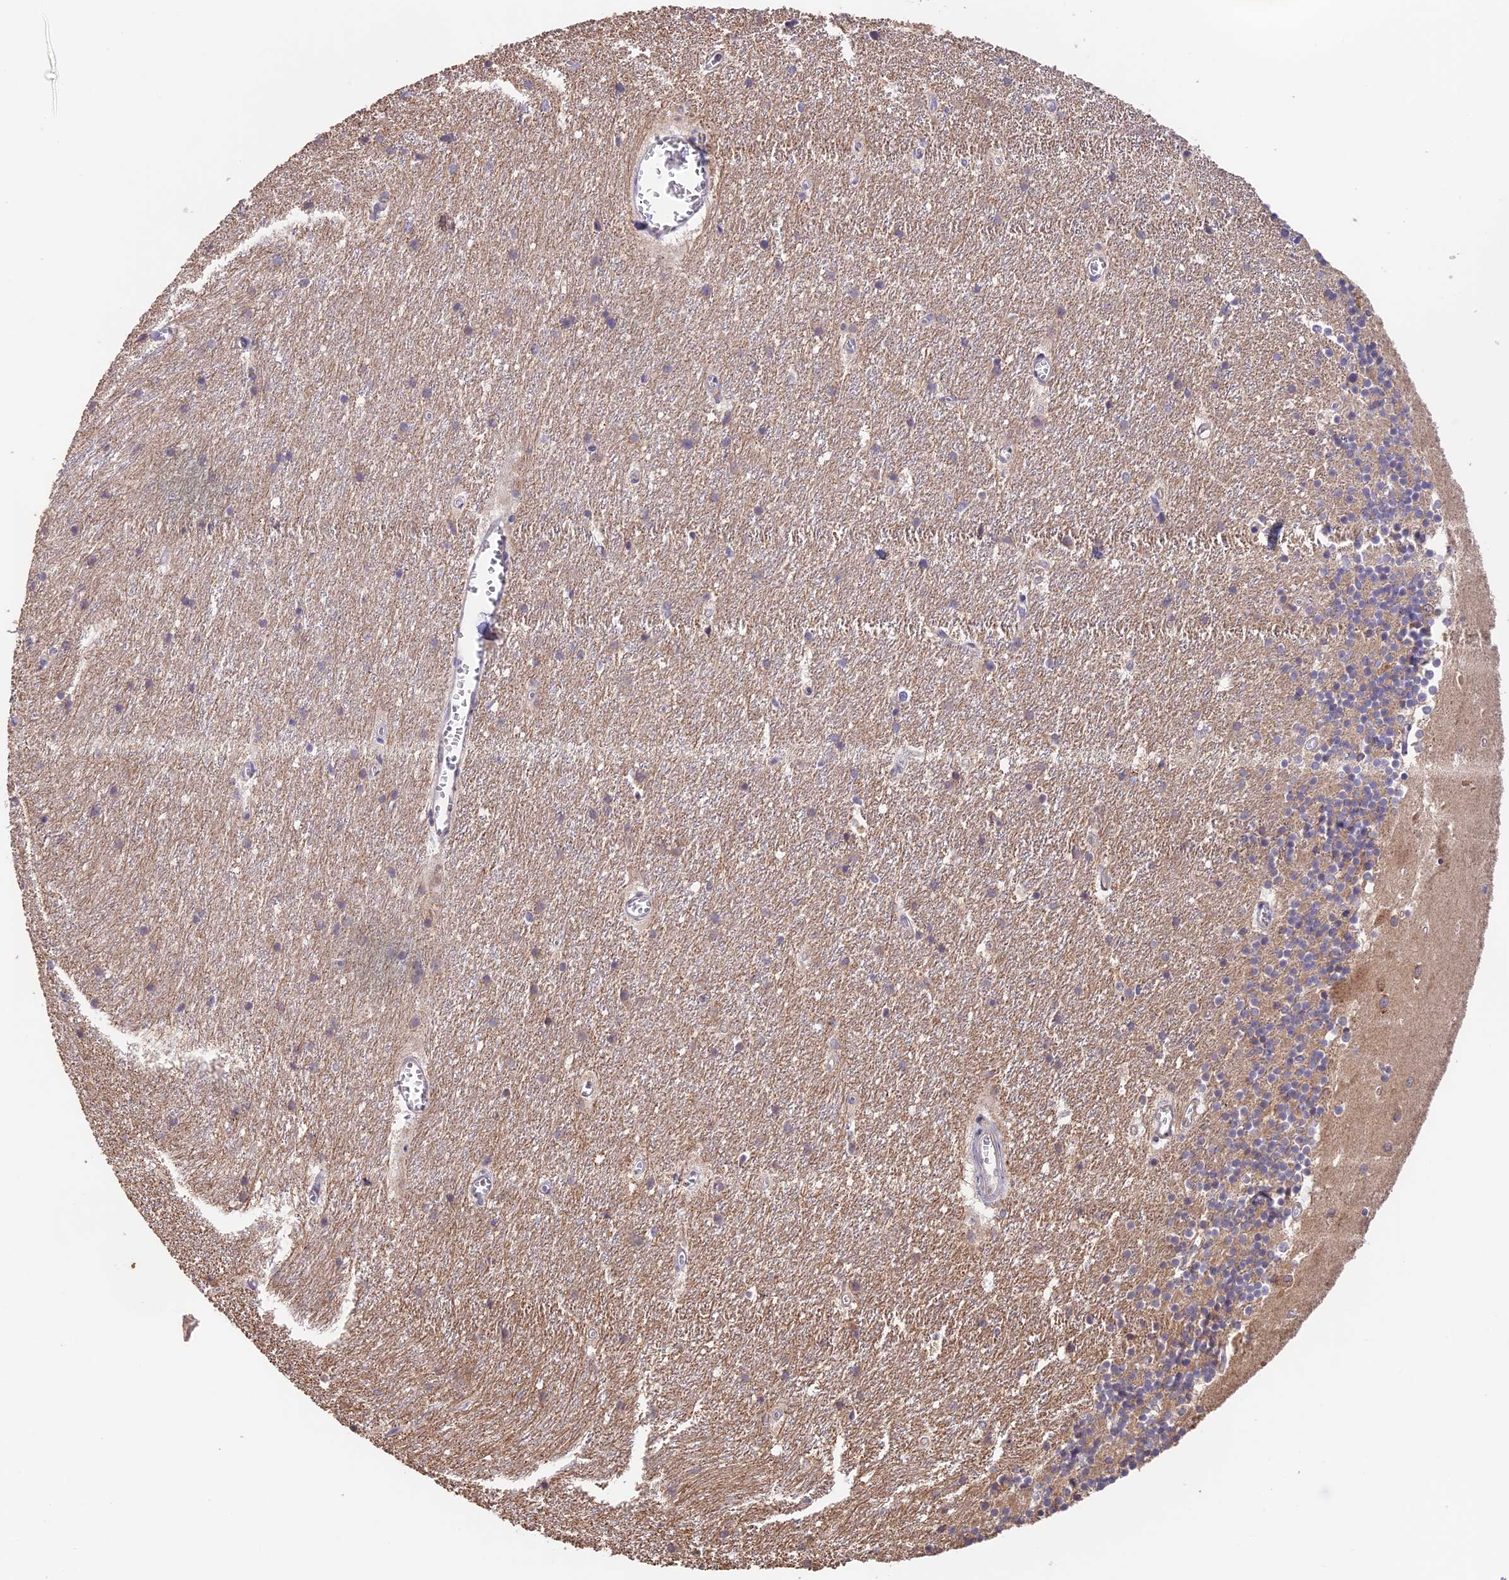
{"staining": {"intensity": "moderate", "quantity": "25%-75%", "location": "cytoplasmic/membranous"}, "tissue": "cerebellum", "cell_type": "Cells in granular layer", "image_type": "normal", "snomed": [{"axis": "morphology", "description": "Normal tissue, NOS"}, {"axis": "topography", "description": "Cerebellum"}], "caption": "Immunohistochemical staining of normal human cerebellum demonstrates medium levels of moderate cytoplasmic/membranous expression in approximately 25%-75% of cells in granular layer.", "gene": "EMC3", "patient": {"sex": "male", "age": 54}}